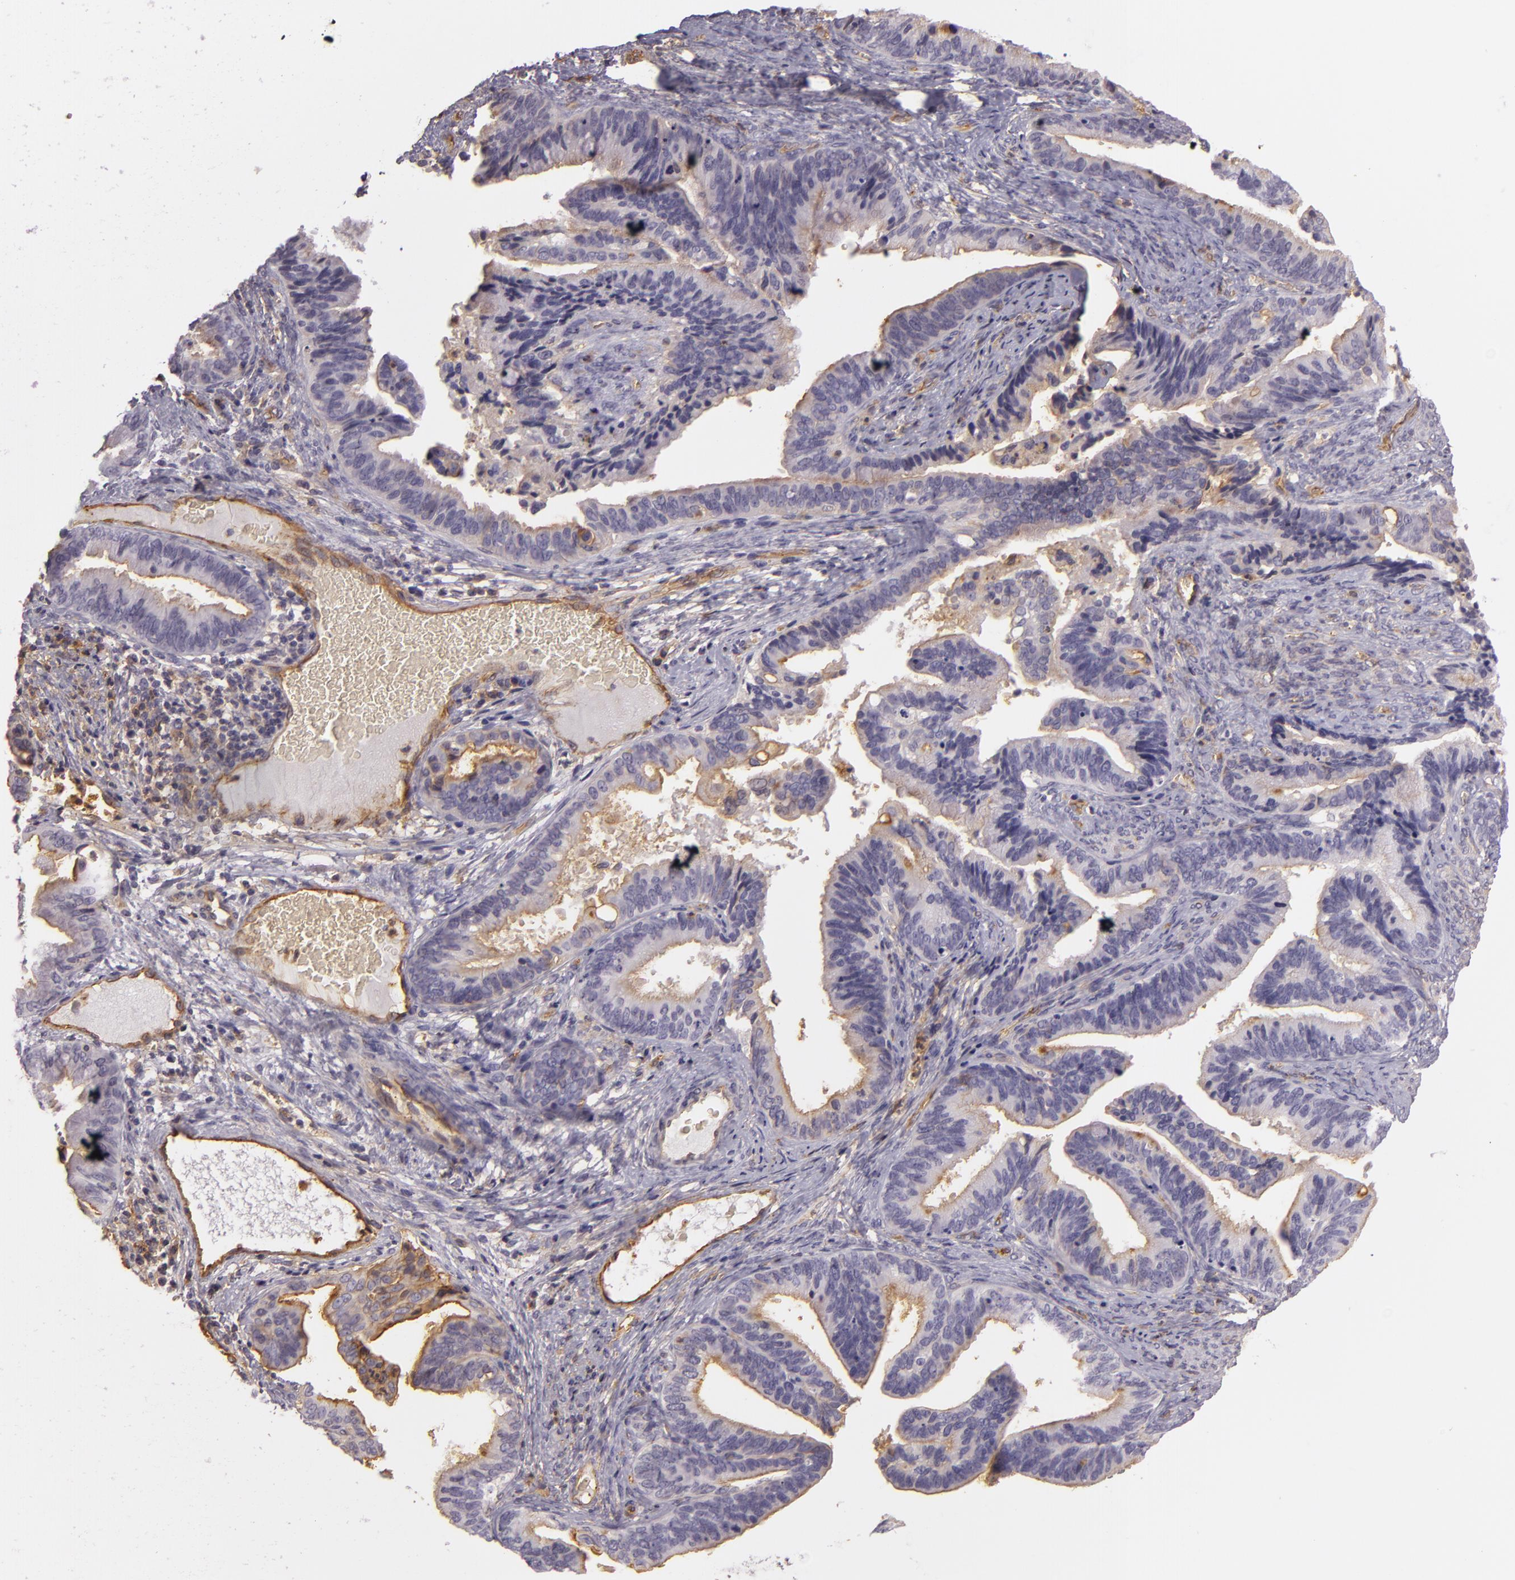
{"staining": {"intensity": "weak", "quantity": ">75%", "location": "cytoplasmic/membranous"}, "tissue": "cervical cancer", "cell_type": "Tumor cells", "image_type": "cancer", "snomed": [{"axis": "morphology", "description": "Adenocarcinoma, NOS"}, {"axis": "topography", "description": "Cervix"}], "caption": "Immunohistochemistry (IHC) staining of cervical cancer, which exhibits low levels of weak cytoplasmic/membranous staining in about >75% of tumor cells indicating weak cytoplasmic/membranous protein expression. The staining was performed using DAB (brown) for protein detection and nuclei were counterstained in hematoxylin (blue).", "gene": "CD59", "patient": {"sex": "female", "age": 47}}